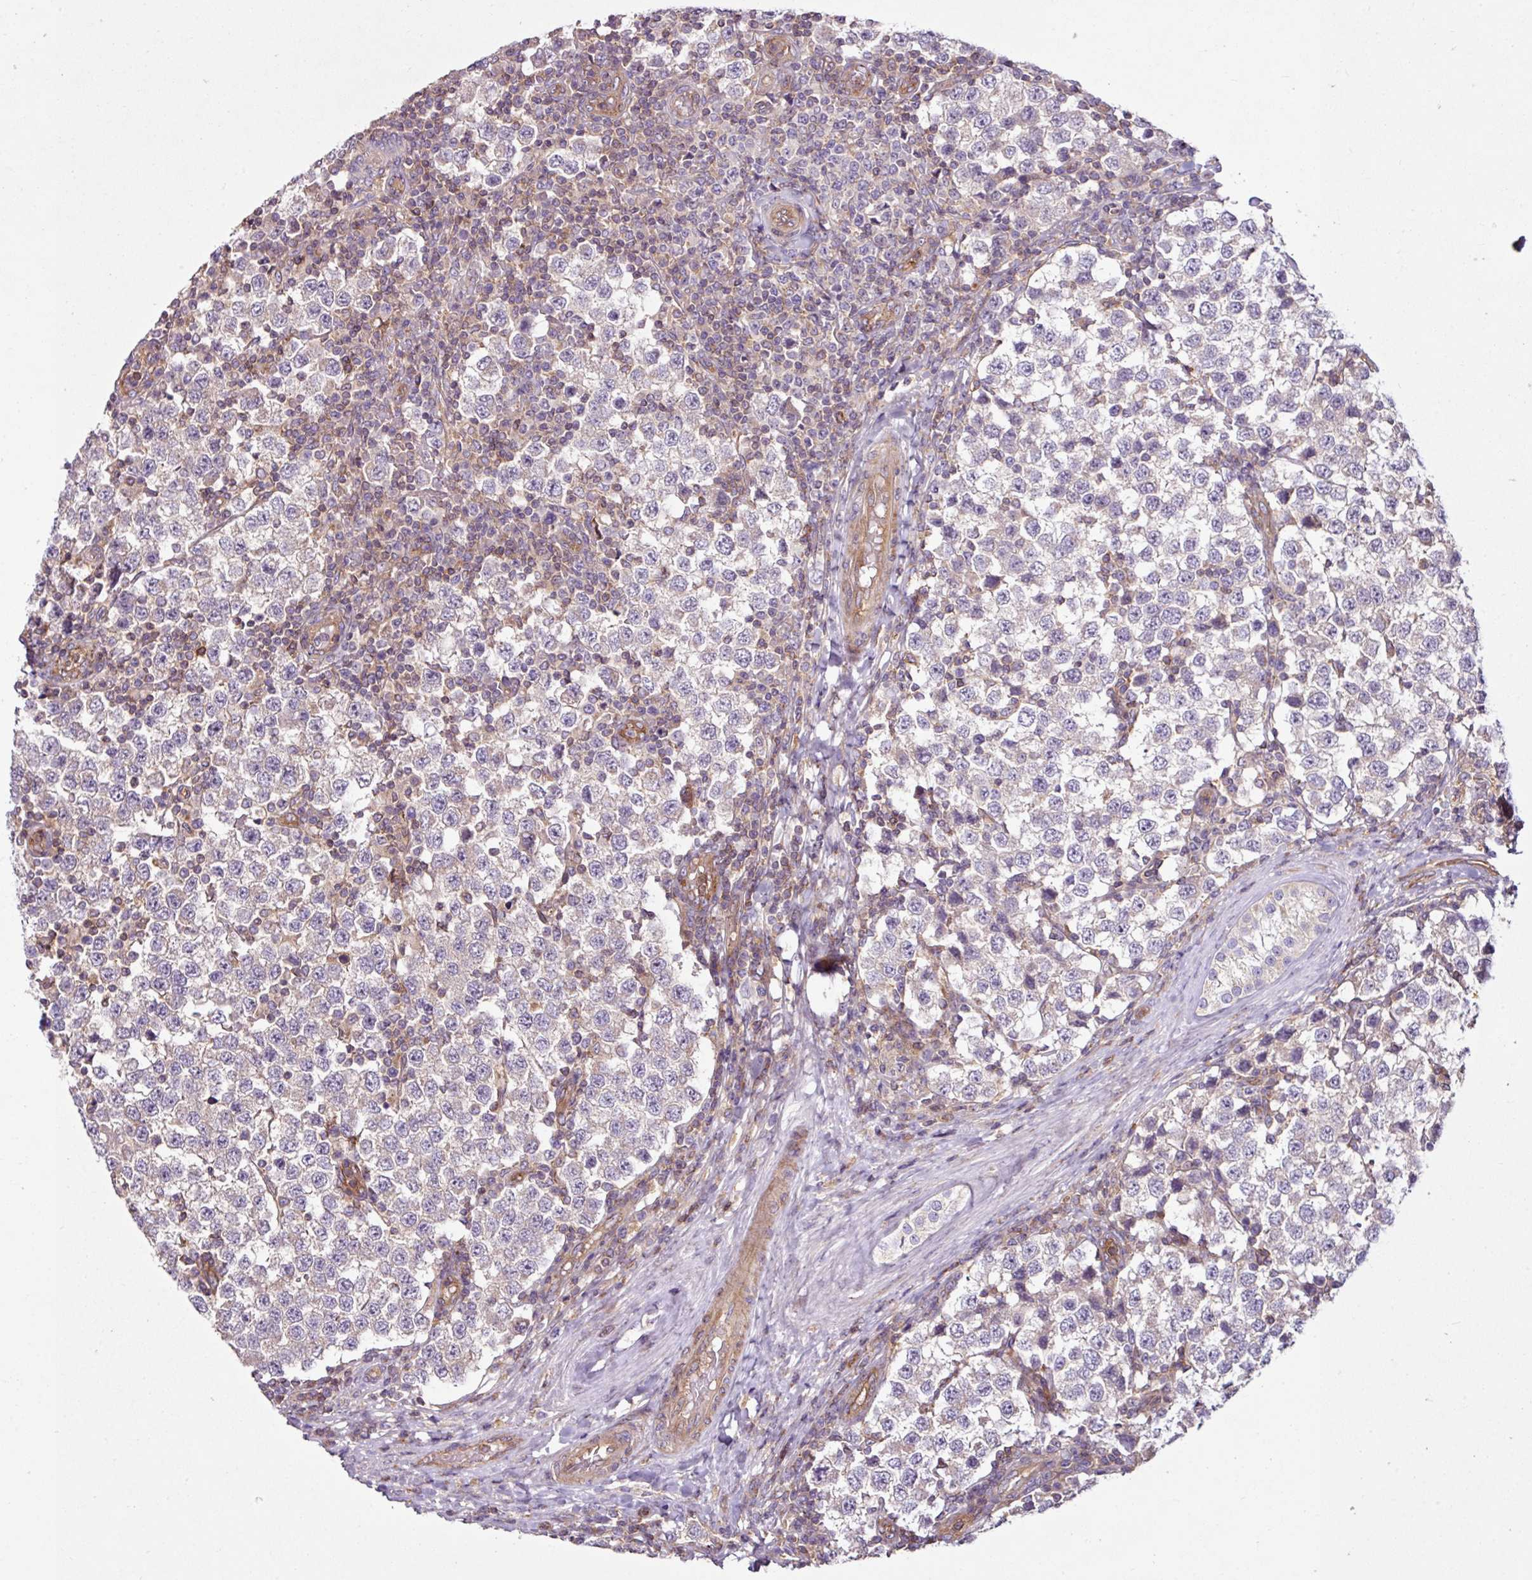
{"staining": {"intensity": "negative", "quantity": "none", "location": "none"}, "tissue": "testis cancer", "cell_type": "Tumor cells", "image_type": "cancer", "snomed": [{"axis": "morphology", "description": "Seminoma, NOS"}, {"axis": "topography", "description": "Testis"}], "caption": "This is an IHC photomicrograph of seminoma (testis). There is no staining in tumor cells.", "gene": "ZNF106", "patient": {"sex": "male", "age": 34}}